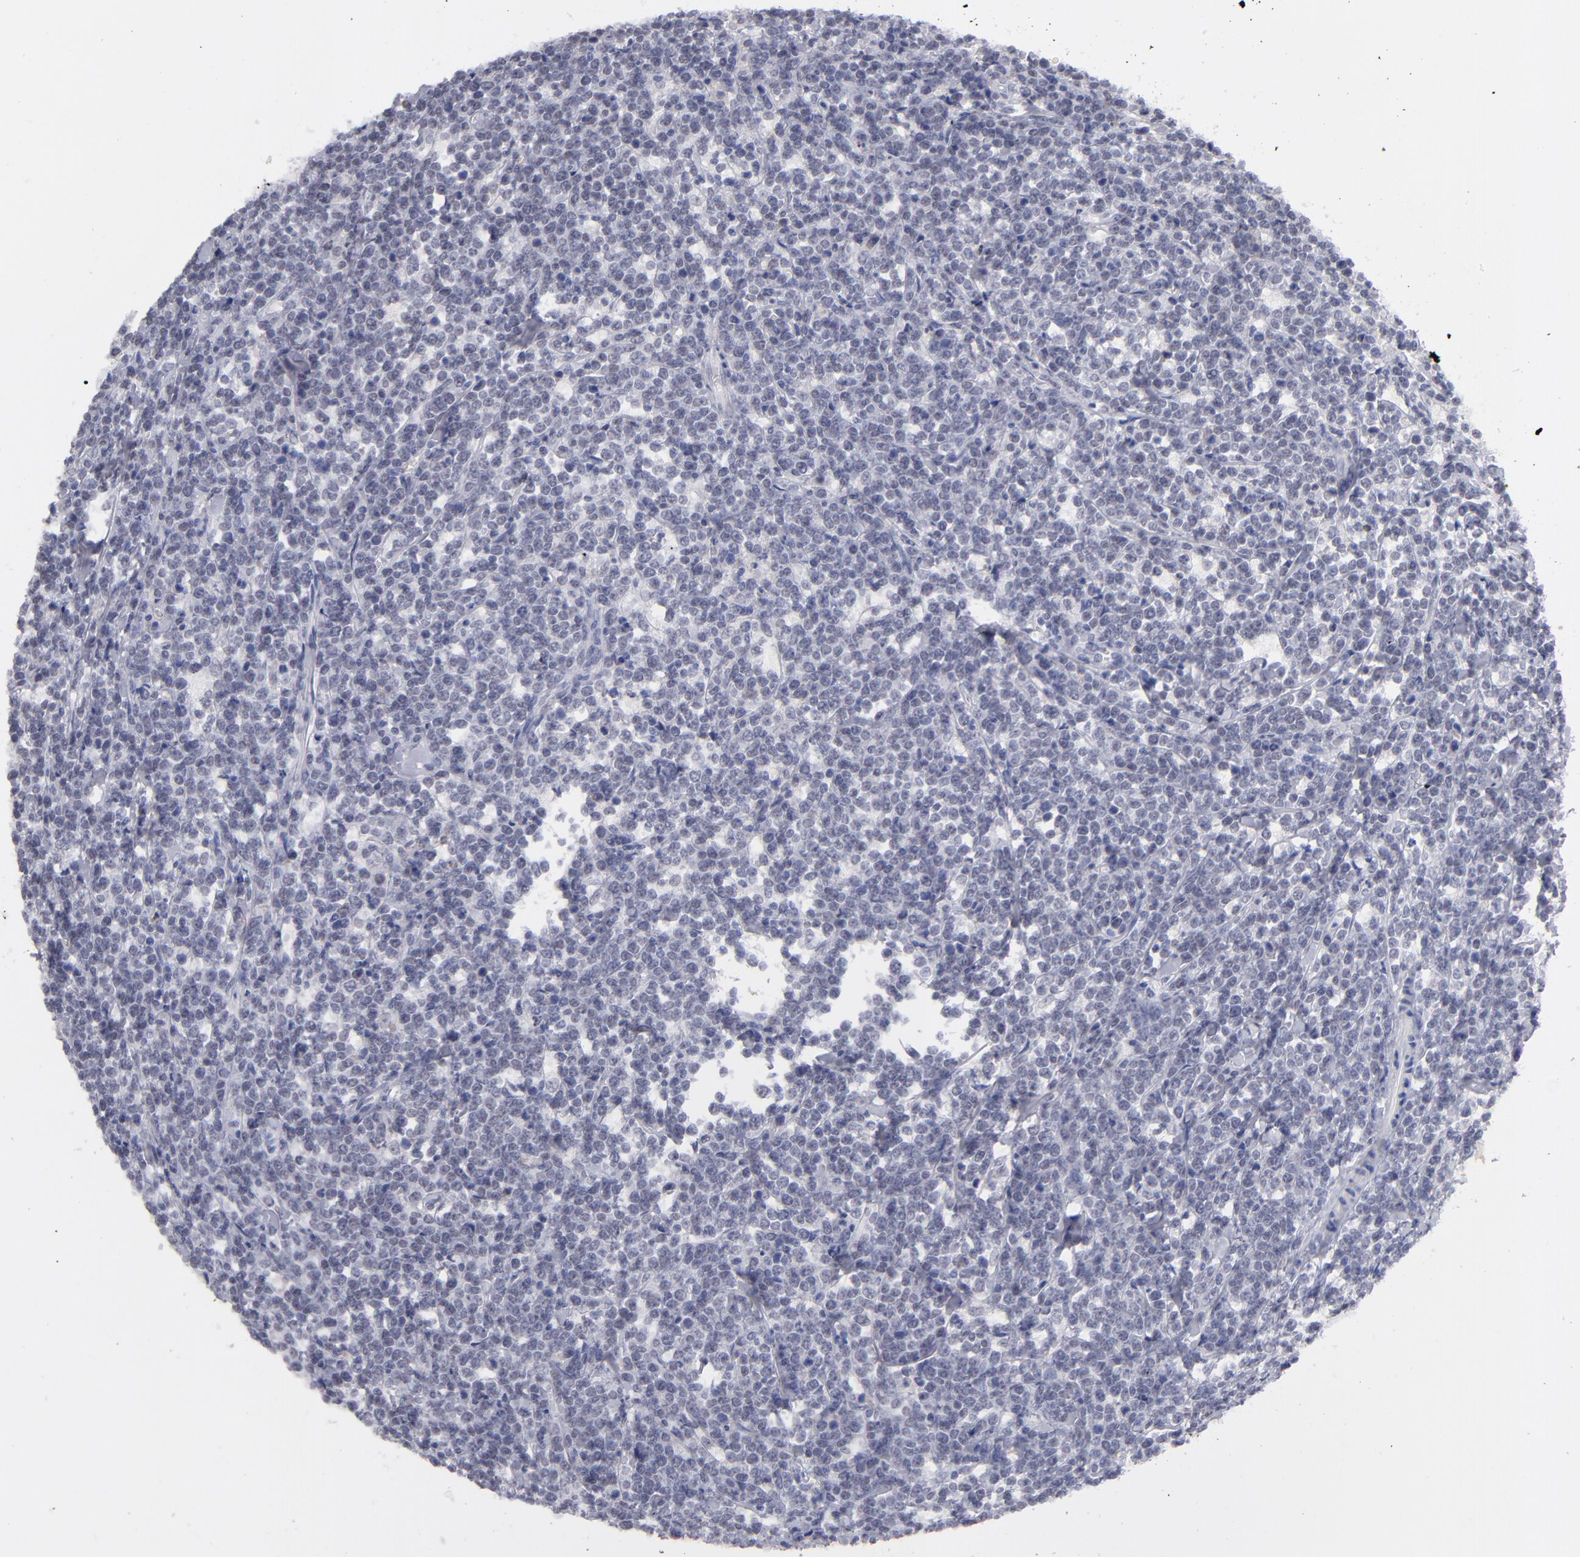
{"staining": {"intensity": "weak", "quantity": "25%-75%", "location": "nuclear"}, "tissue": "lymphoma", "cell_type": "Tumor cells", "image_type": "cancer", "snomed": [{"axis": "morphology", "description": "Malignant lymphoma, non-Hodgkin's type, High grade"}, {"axis": "topography", "description": "Small intestine"}, {"axis": "topography", "description": "Colon"}], "caption": "An image of lymphoma stained for a protein reveals weak nuclear brown staining in tumor cells. (brown staining indicates protein expression, while blue staining denotes nuclei).", "gene": "TEX11", "patient": {"sex": "male", "age": 8}}